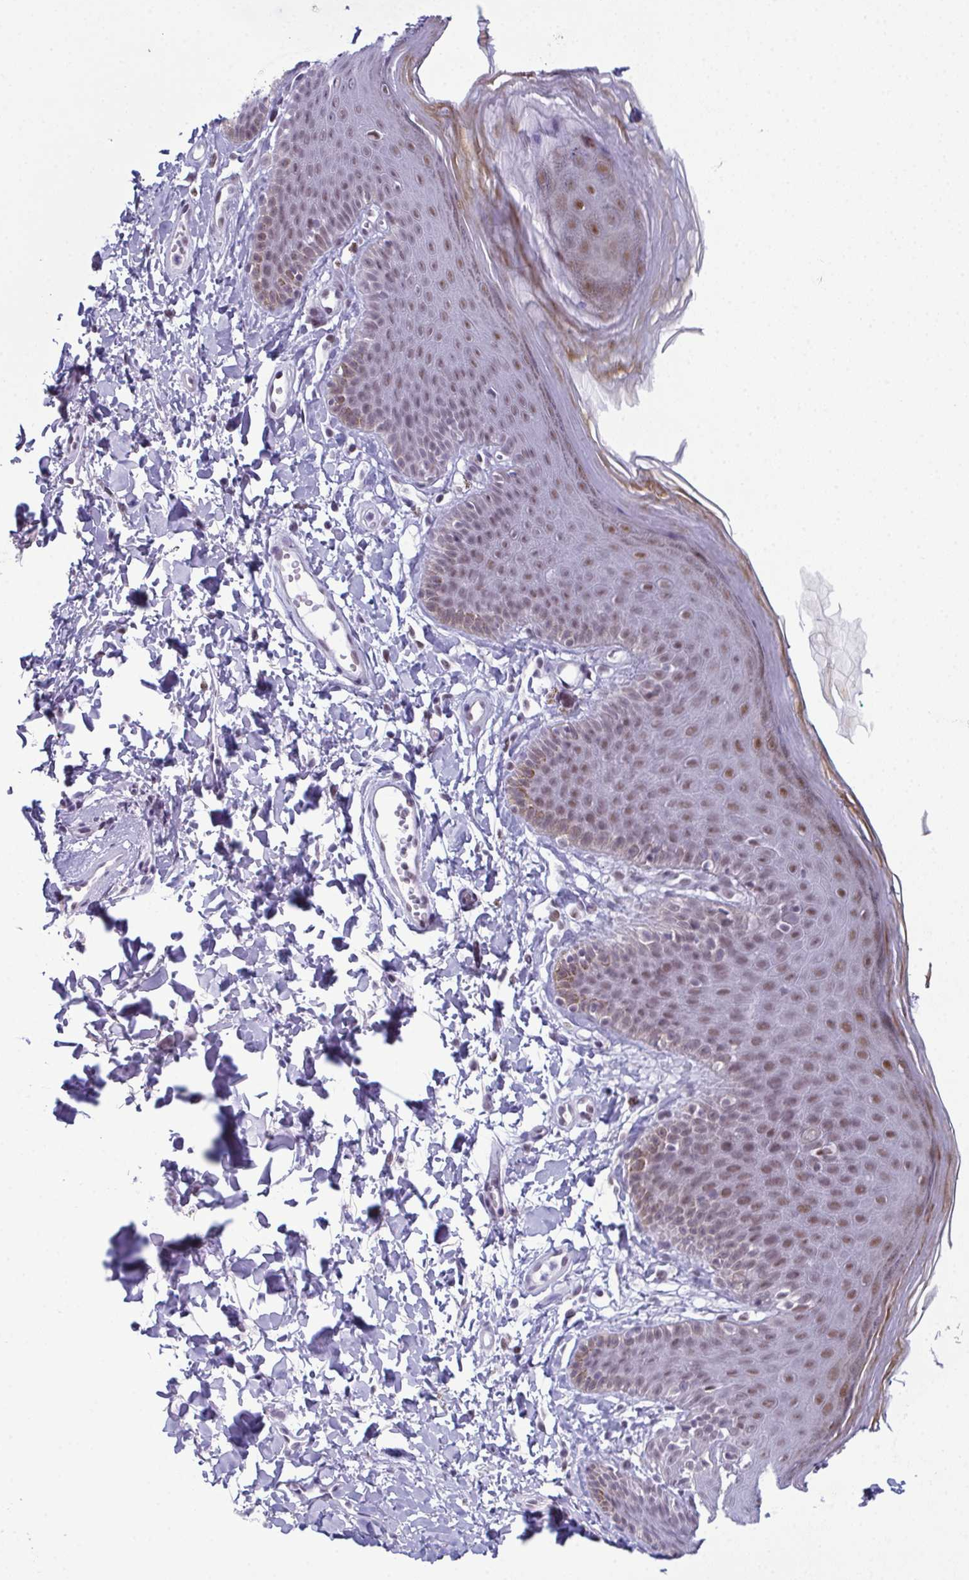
{"staining": {"intensity": "moderate", "quantity": "25%-75%", "location": "nuclear"}, "tissue": "skin", "cell_type": "Epidermal cells", "image_type": "normal", "snomed": [{"axis": "morphology", "description": "Normal tissue, NOS"}, {"axis": "topography", "description": "Anal"}], "caption": "A high-resolution photomicrograph shows IHC staining of benign skin, which exhibits moderate nuclear expression in approximately 25%-75% of epidermal cells.", "gene": "RBM7", "patient": {"sex": "male", "age": 53}}